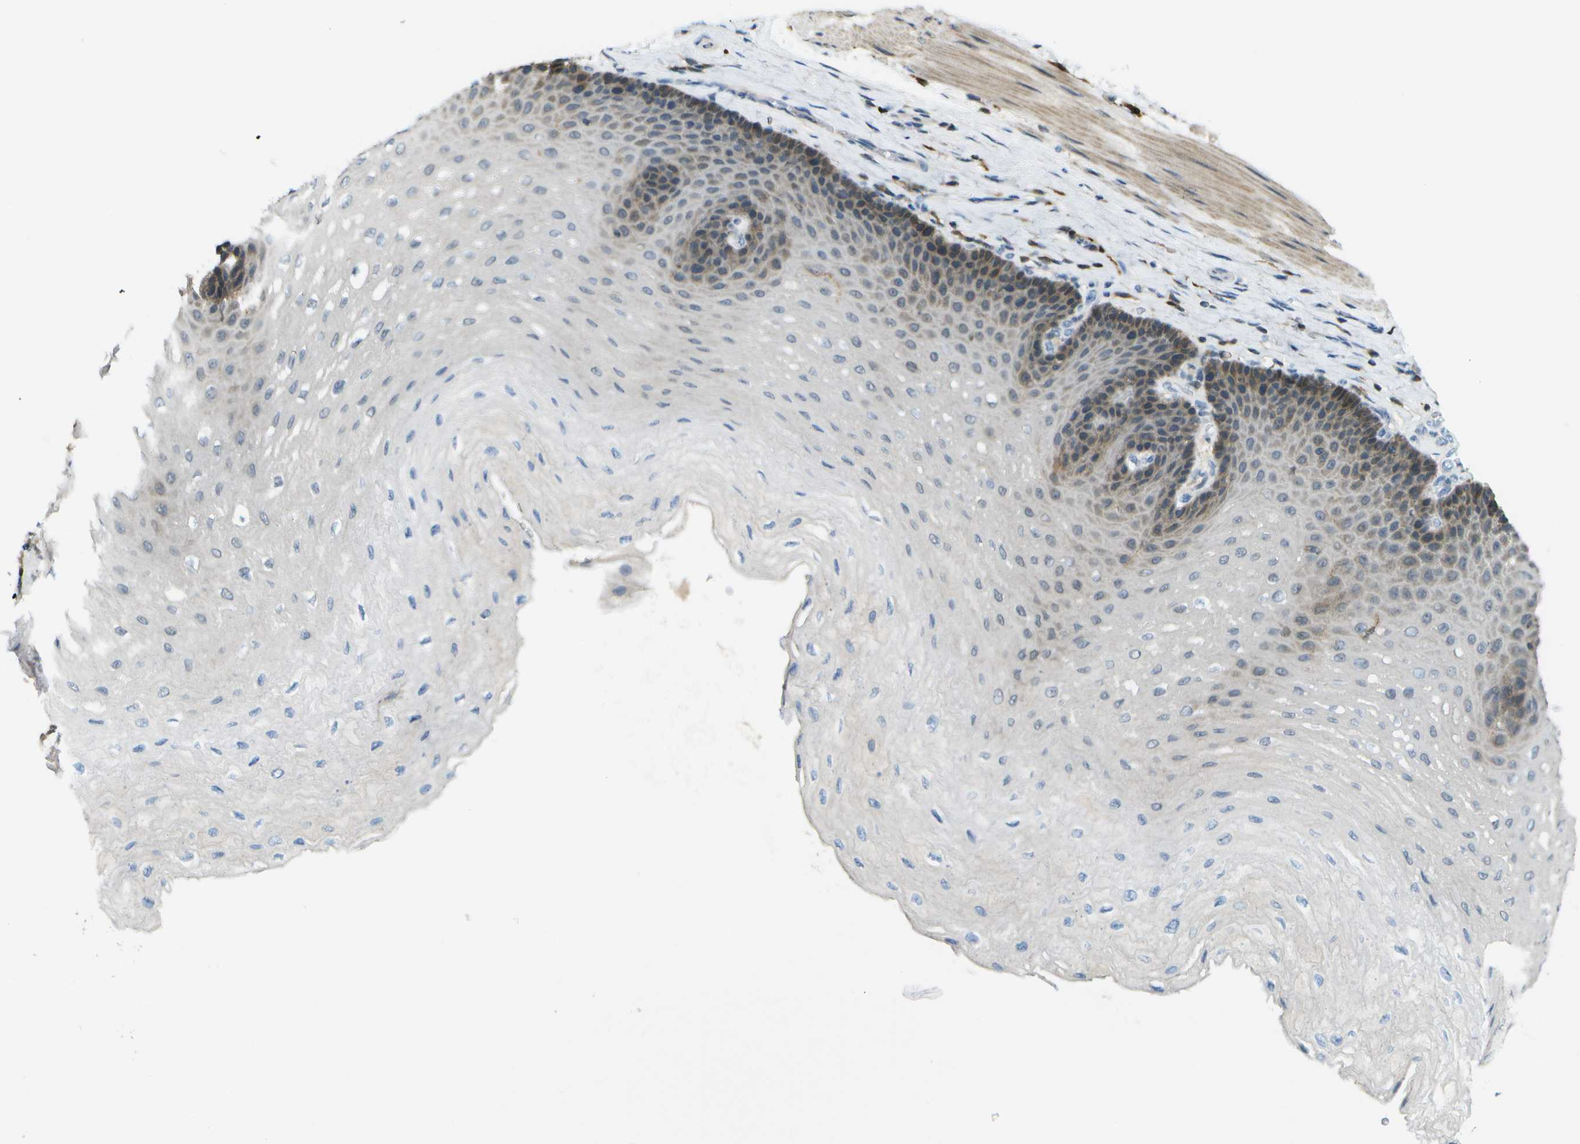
{"staining": {"intensity": "moderate", "quantity": "<25%", "location": "cytoplasmic/membranous"}, "tissue": "esophagus", "cell_type": "Squamous epithelial cells", "image_type": "normal", "snomed": [{"axis": "morphology", "description": "Normal tissue, NOS"}, {"axis": "topography", "description": "Esophagus"}], "caption": "The immunohistochemical stain highlights moderate cytoplasmic/membranous expression in squamous epithelial cells of normal esophagus.", "gene": "CDH23", "patient": {"sex": "female", "age": 72}}